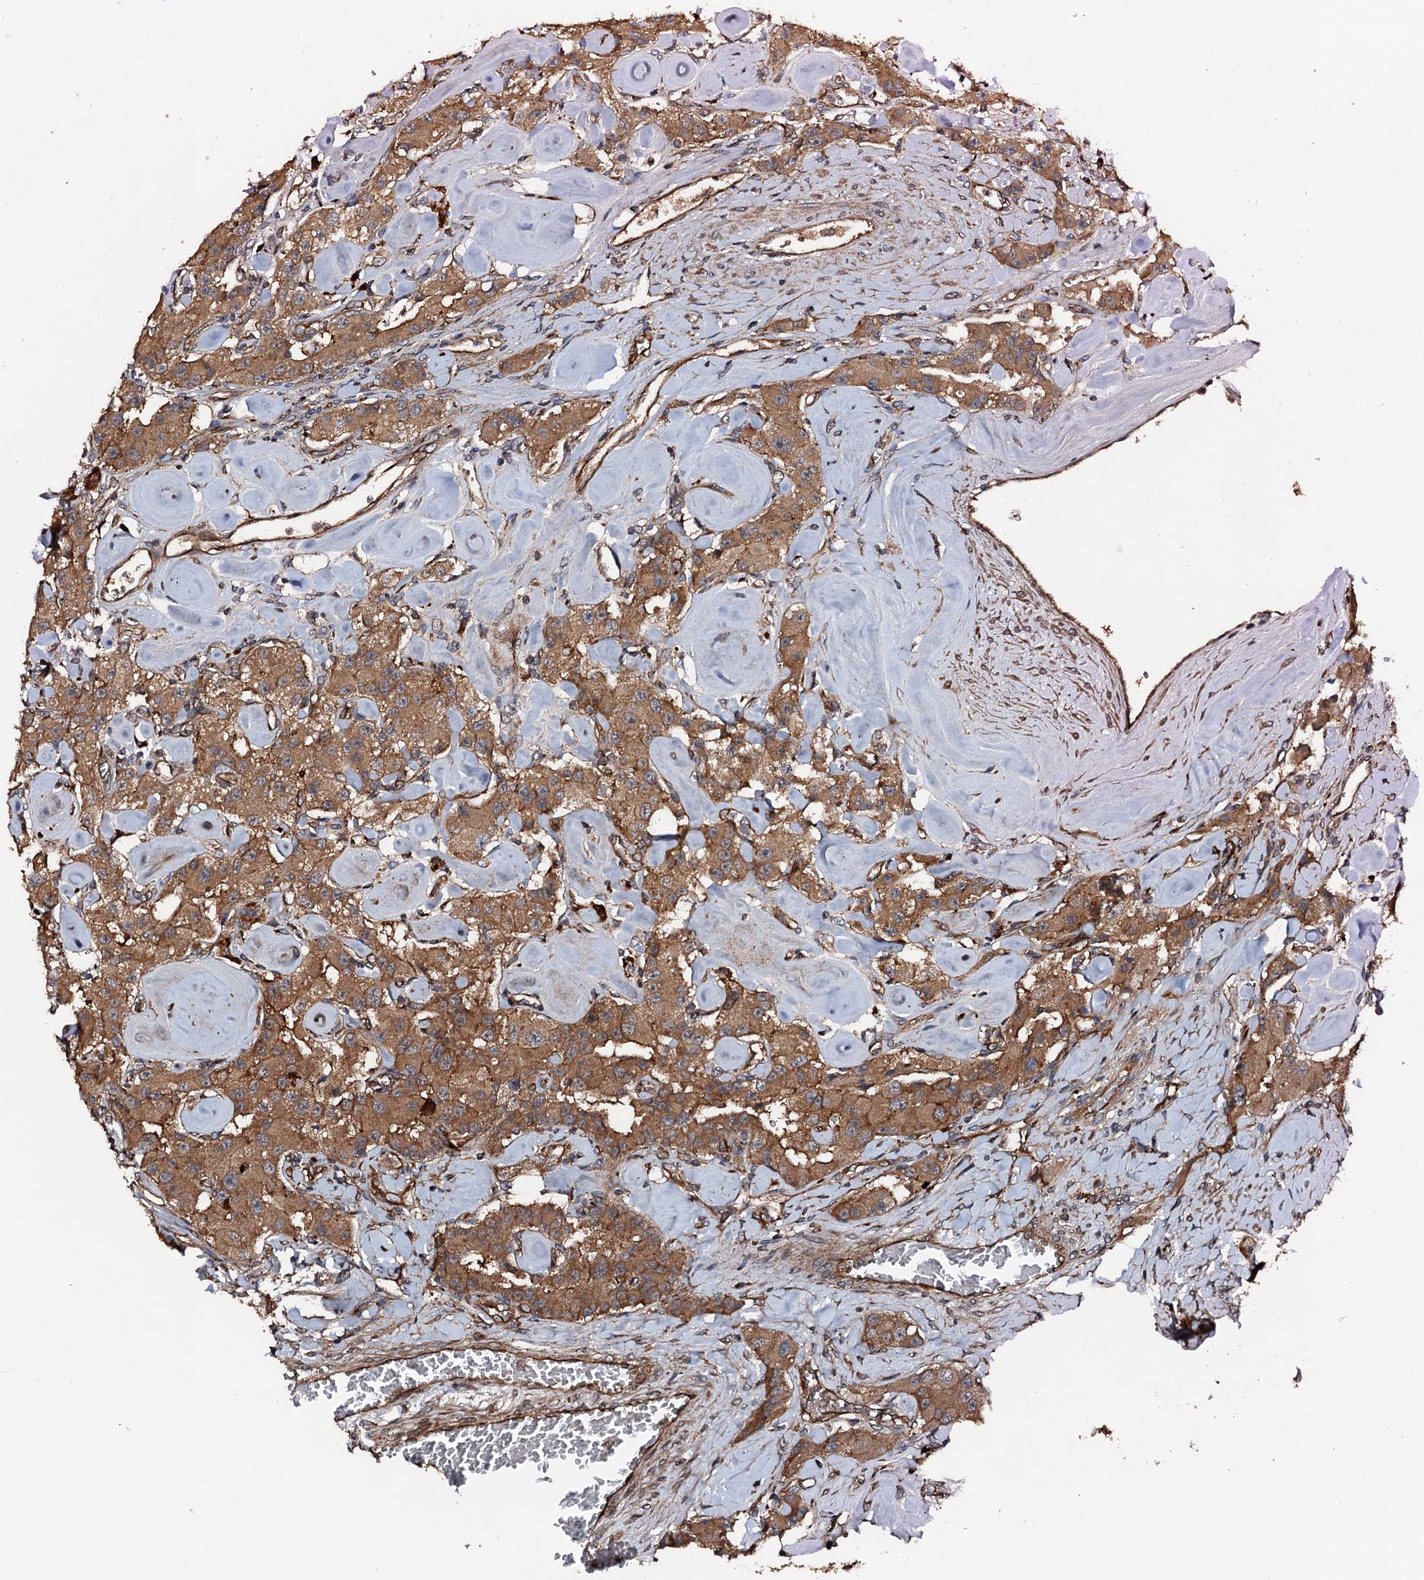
{"staining": {"intensity": "moderate", "quantity": ">75%", "location": "cytoplasmic/membranous"}, "tissue": "carcinoid", "cell_type": "Tumor cells", "image_type": "cancer", "snomed": [{"axis": "morphology", "description": "Carcinoid, malignant, NOS"}, {"axis": "topography", "description": "Pancreas"}], "caption": "Human carcinoid (malignant) stained with a brown dye displays moderate cytoplasmic/membranous positive positivity in about >75% of tumor cells.", "gene": "FLYWCH1", "patient": {"sex": "male", "age": 41}}